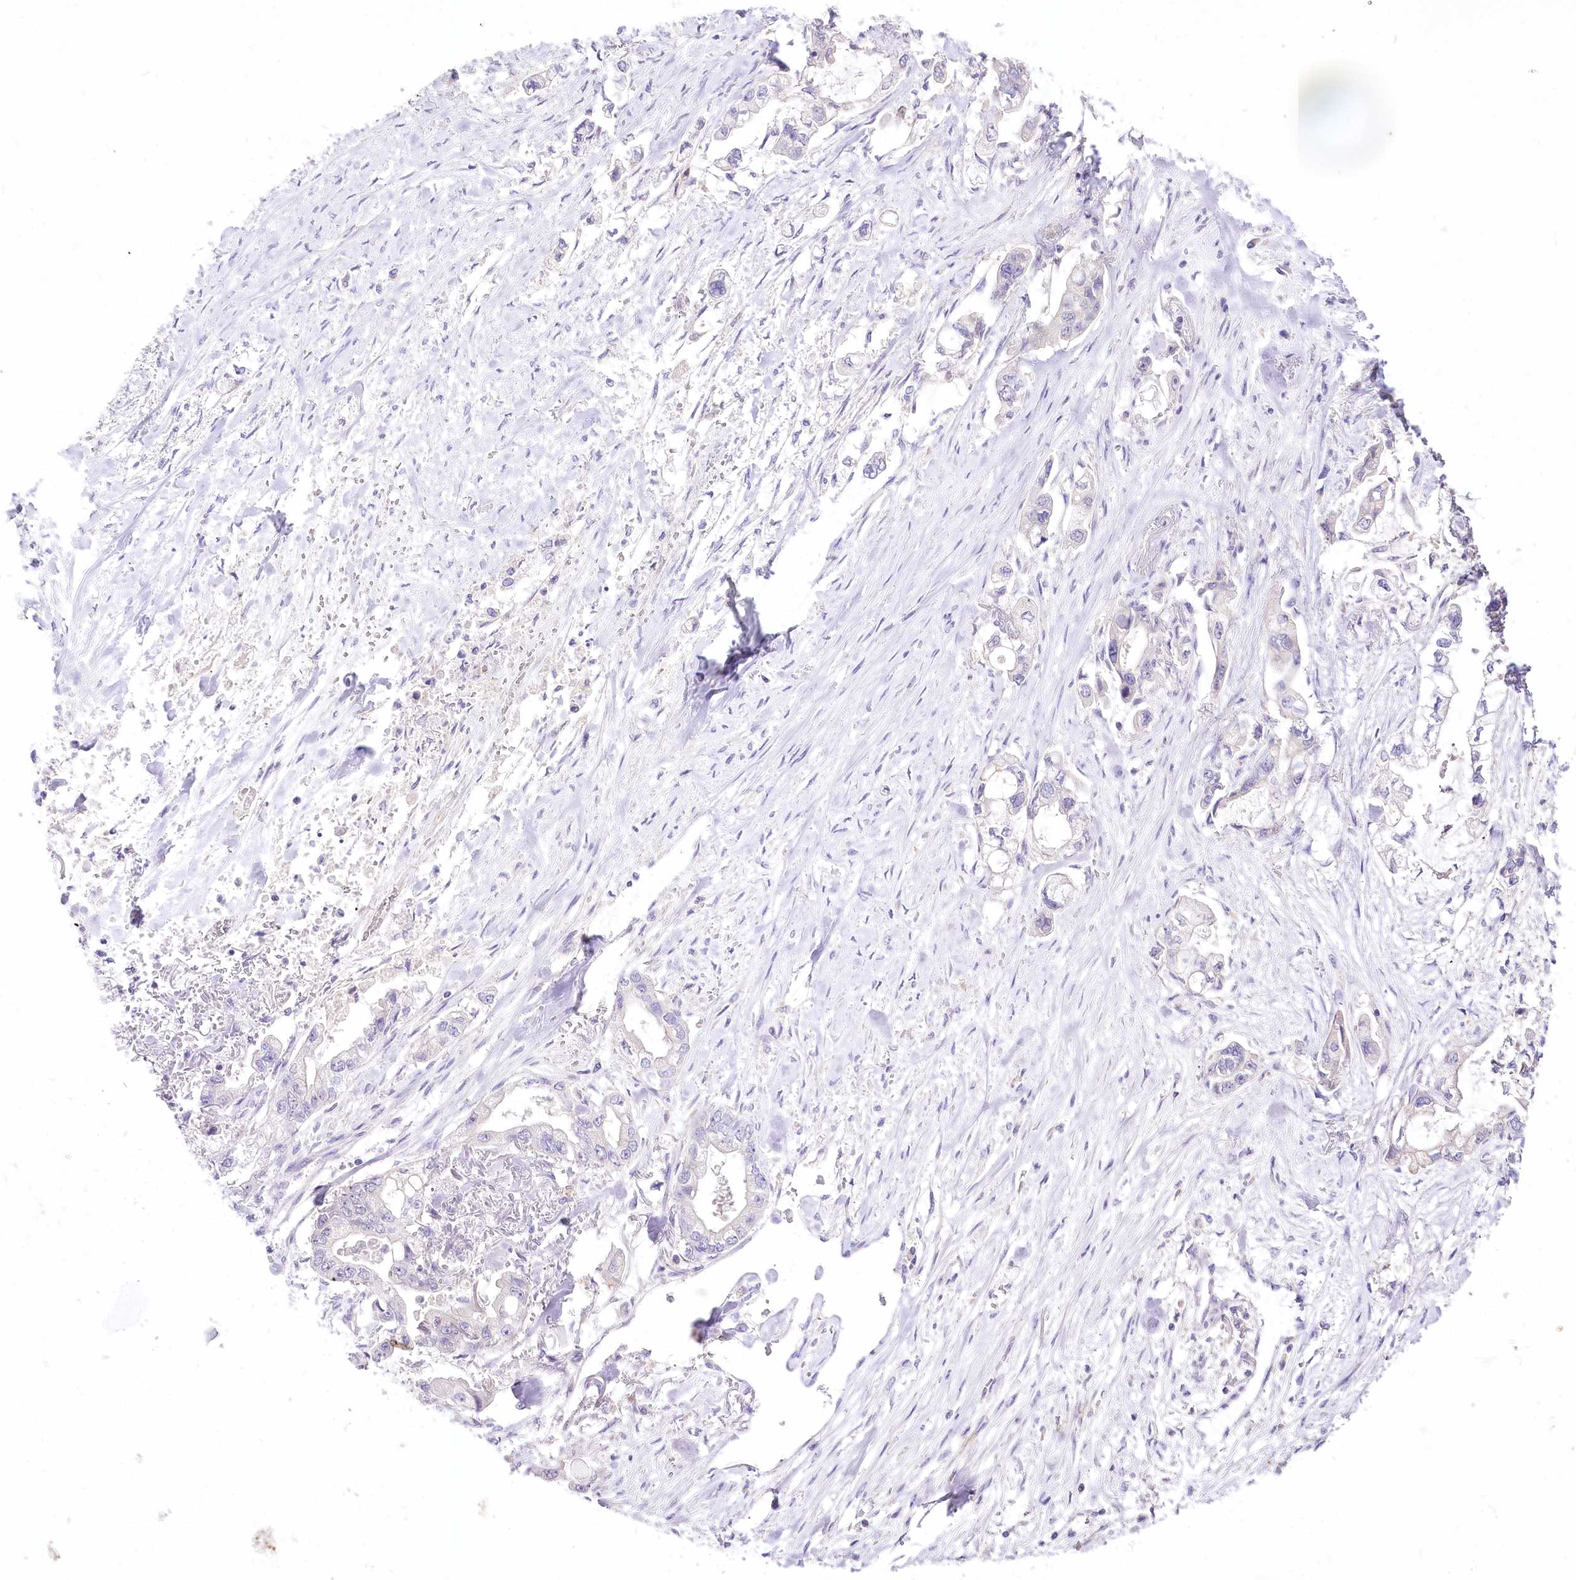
{"staining": {"intensity": "negative", "quantity": "none", "location": "none"}, "tissue": "stomach cancer", "cell_type": "Tumor cells", "image_type": "cancer", "snomed": [{"axis": "morphology", "description": "Adenocarcinoma, NOS"}, {"axis": "topography", "description": "Stomach"}], "caption": "This is an IHC micrograph of stomach cancer (adenocarcinoma). There is no staining in tumor cells.", "gene": "HELT", "patient": {"sex": "male", "age": 62}}